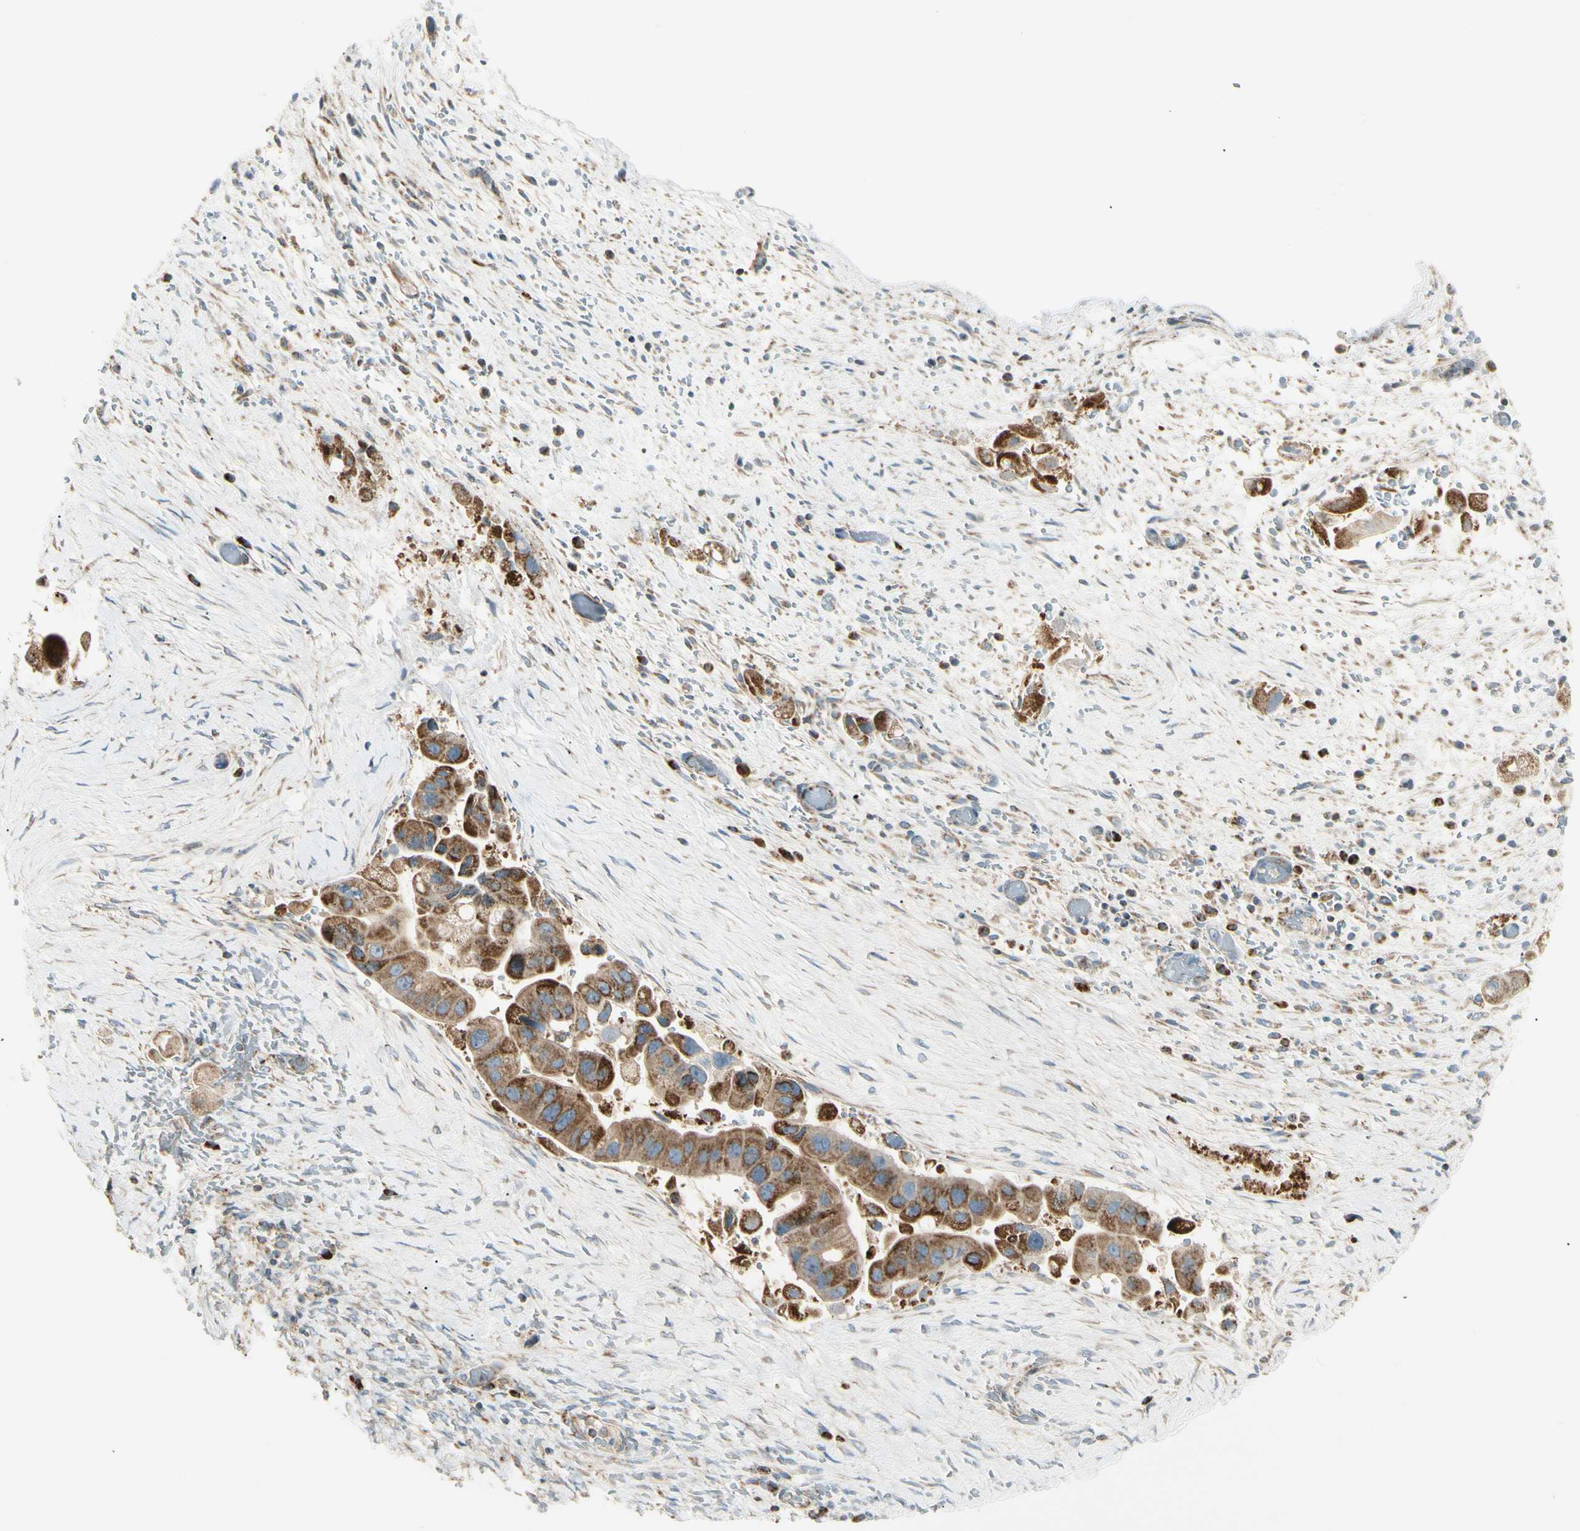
{"staining": {"intensity": "strong", "quantity": ">75%", "location": "cytoplasmic/membranous"}, "tissue": "liver cancer", "cell_type": "Tumor cells", "image_type": "cancer", "snomed": [{"axis": "morphology", "description": "Normal tissue, NOS"}, {"axis": "morphology", "description": "Cholangiocarcinoma"}, {"axis": "topography", "description": "Liver"}, {"axis": "topography", "description": "Peripheral nerve tissue"}], "caption": "IHC photomicrograph of neoplastic tissue: human liver cancer stained using IHC displays high levels of strong protein expression localized specifically in the cytoplasmic/membranous of tumor cells, appearing as a cytoplasmic/membranous brown color.", "gene": "TBC1D10A", "patient": {"sex": "male", "age": 50}}